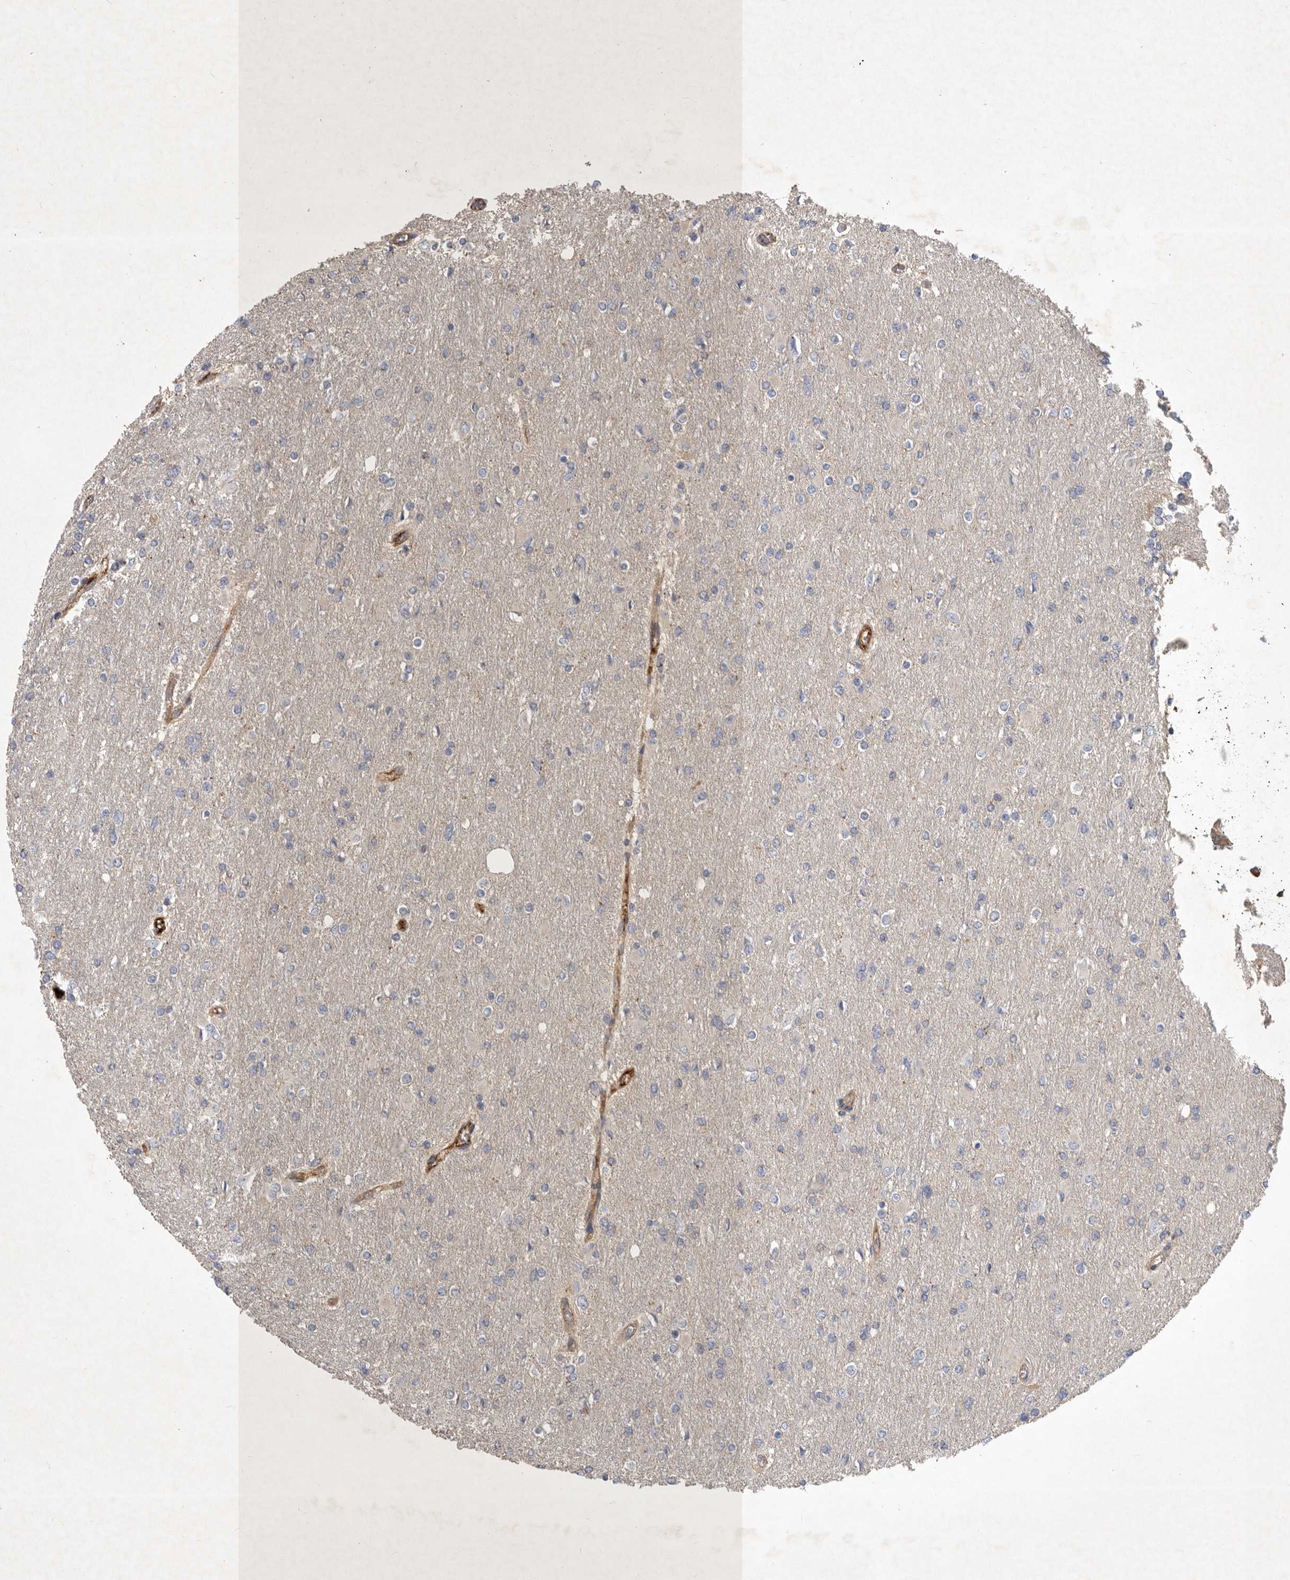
{"staining": {"intensity": "negative", "quantity": "none", "location": "none"}, "tissue": "glioma", "cell_type": "Tumor cells", "image_type": "cancer", "snomed": [{"axis": "morphology", "description": "Glioma, malignant, High grade"}, {"axis": "topography", "description": "Cerebral cortex"}], "caption": "Malignant high-grade glioma was stained to show a protein in brown. There is no significant positivity in tumor cells.", "gene": "MLPH", "patient": {"sex": "female", "age": 36}}